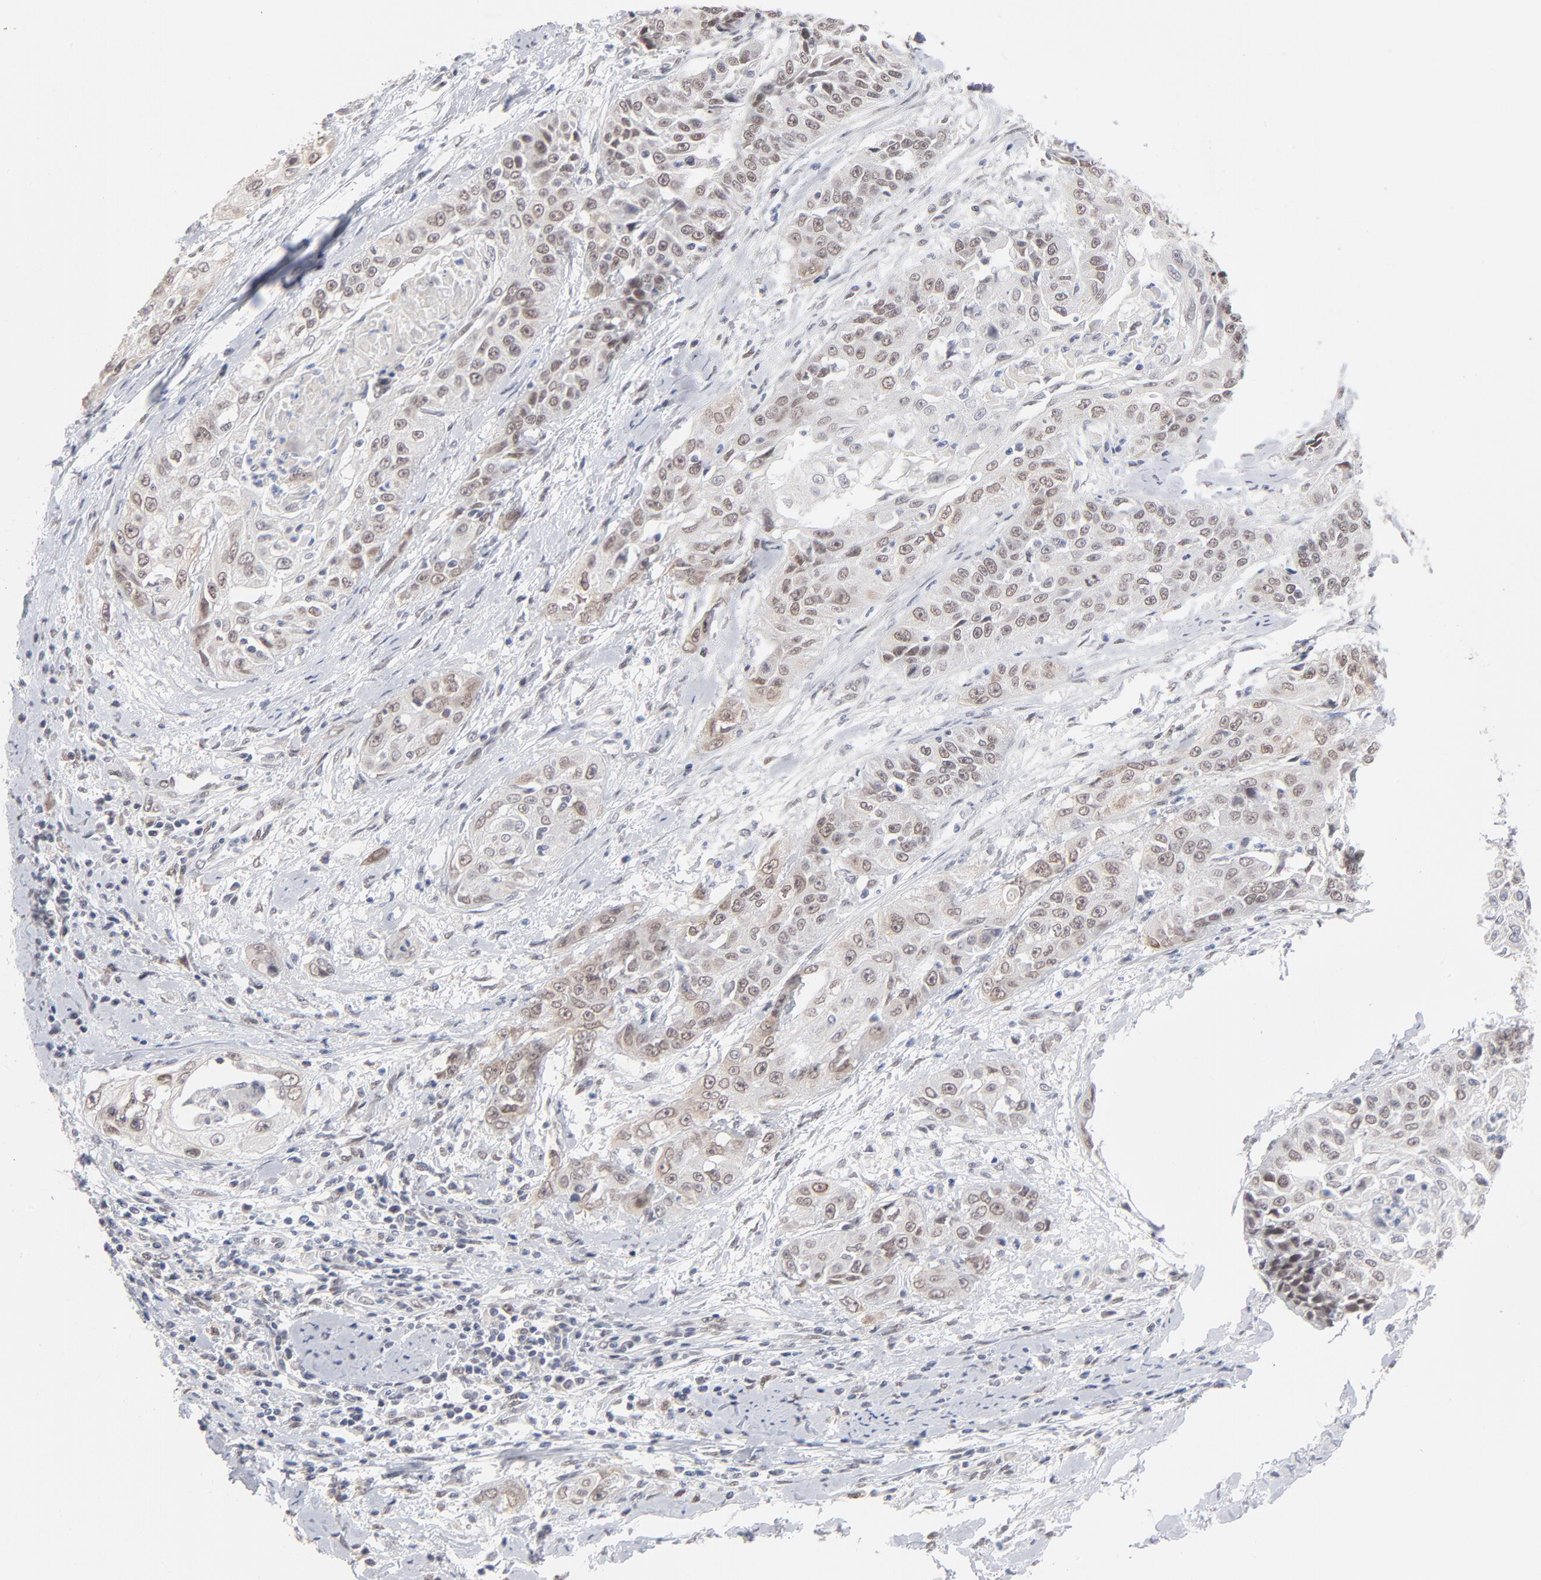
{"staining": {"intensity": "weak", "quantity": "25%-75%", "location": "nuclear"}, "tissue": "cervical cancer", "cell_type": "Tumor cells", "image_type": "cancer", "snomed": [{"axis": "morphology", "description": "Squamous cell carcinoma, NOS"}, {"axis": "topography", "description": "Cervix"}], "caption": "IHC (DAB (3,3'-diaminobenzidine)) staining of cervical cancer (squamous cell carcinoma) exhibits weak nuclear protein positivity in approximately 25%-75% of tumor cells. The protein is shown in brown color, while the nuclei are stained blue.", "gene": "MBIP", "patient": {"sex": "female", "age": 64}}